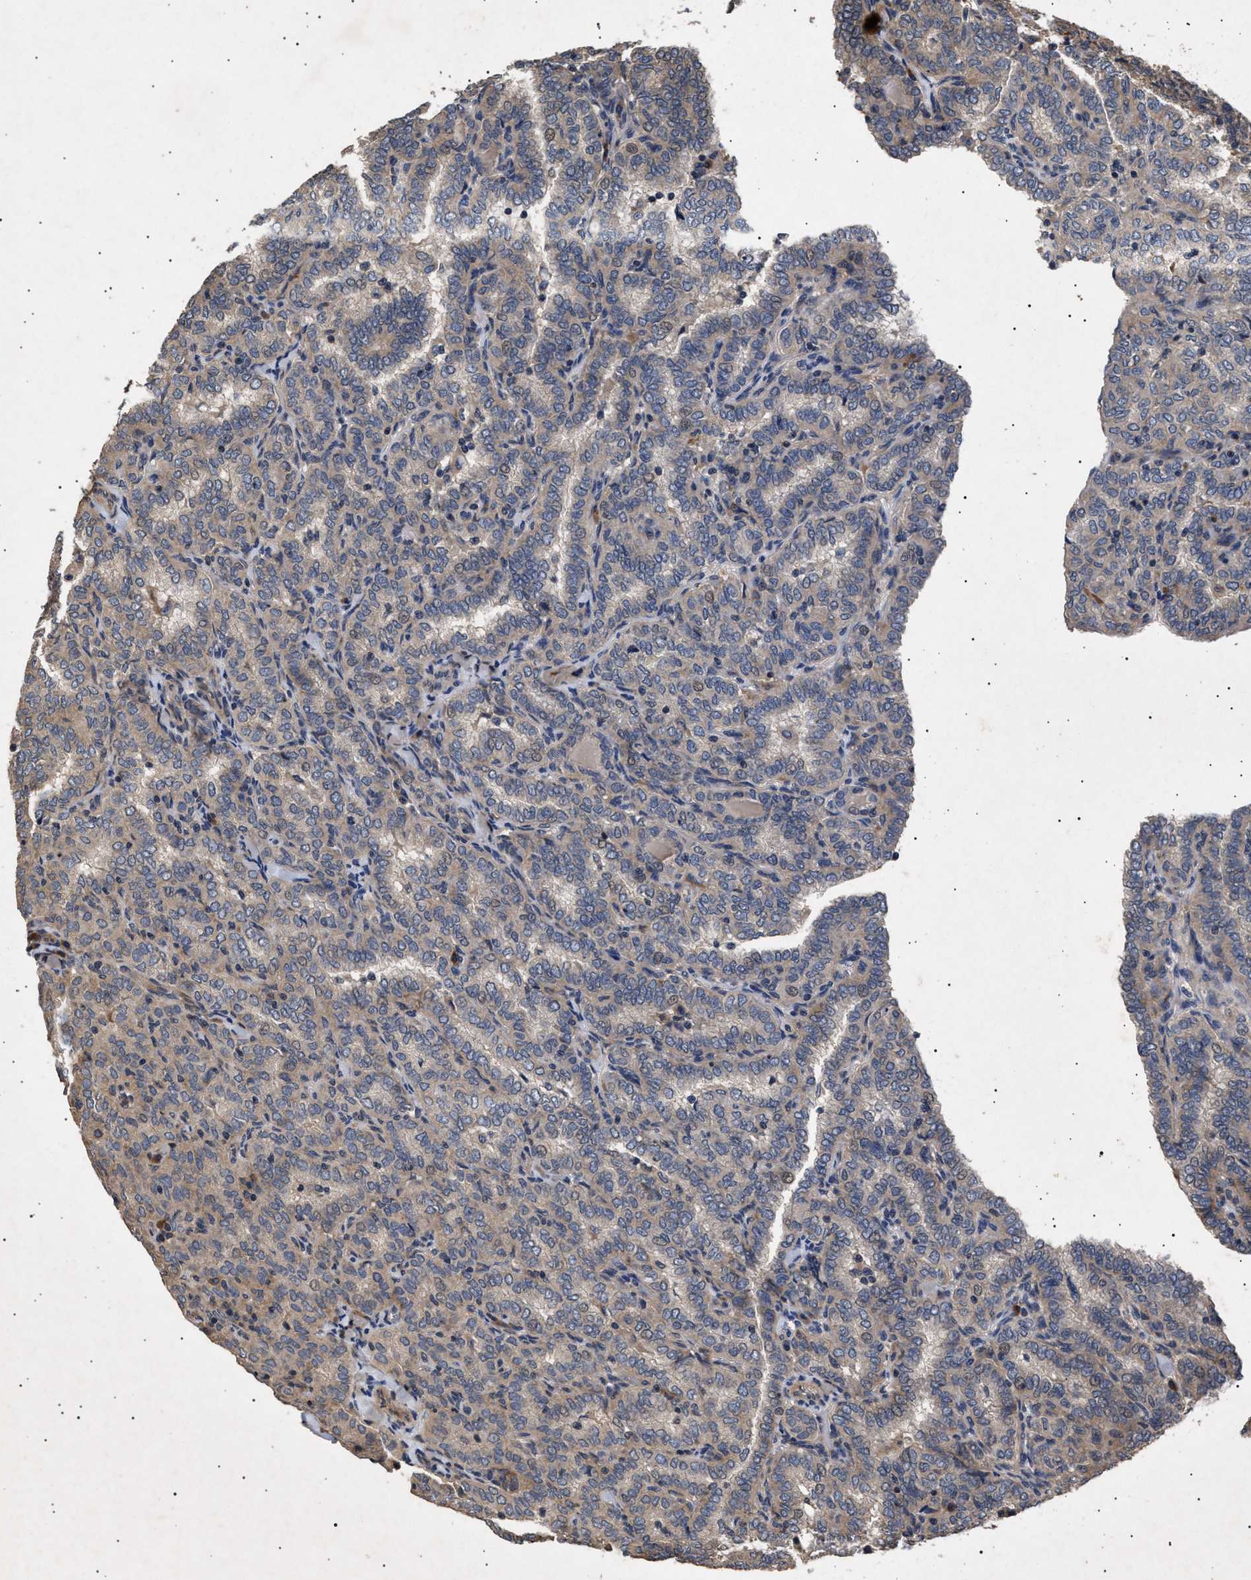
{"staining": {"intensity": "weak", "quantity": "25%-75%", "location": "cytoplasmic/membranous"}, "tissue": "thyroid cancer", "cell_type": "Tumor cells", "image_type": "cancer", "snomed": [{"axis": "morphology", "description": "Papillary adenocarcinoma, NOS"}, {"axis": "topography", "description": "Thyroid gland"}], "caption": "Thyroid cancer (papillary adenocarcinoma) tissue reveals weak cytoplasmic/membranous staining in approximately 25%-75% of tumor cells, visualized by immunohistochemistry.", "gene": "ITGB5", "patient": {"sex": "female", "age": 30}}